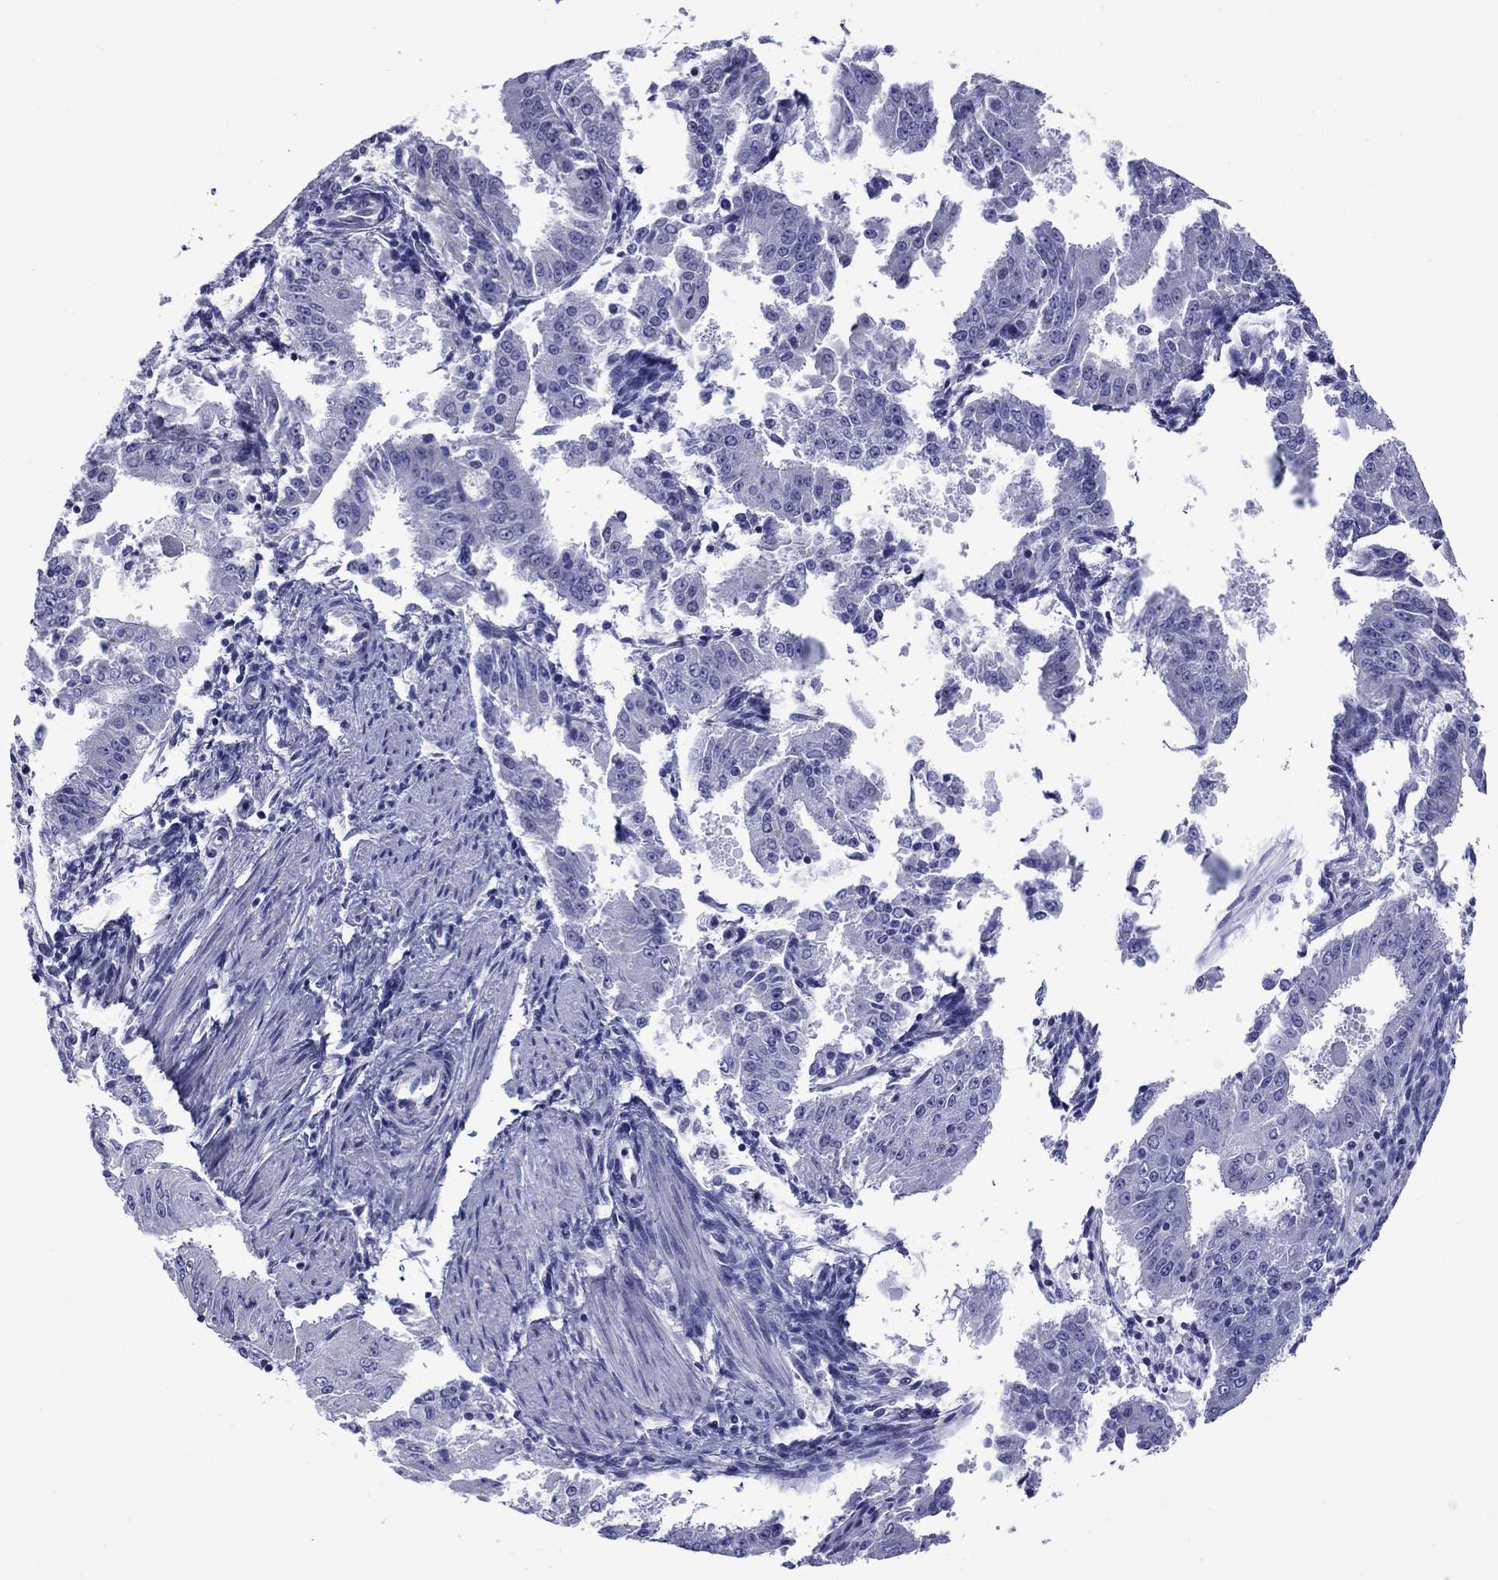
{"staining": {"intensity": "negative", "quantity": "none", "location": "none"}, "tissue": "ovarian cancer", "cell_type": "Tumor cells", "image_type": "cancer", "snomed": [{"axis": "morphology", "description": "Carcinoma, endometroid"}, {"axis": "topography", "description": "Ovary"}], "caption": "Image shows no protein staining in tumor cells of endometroid carcinoma (ovarian) tissue. (Stains: DAB (3,3'-diaminobenzidine) immunohistochemistry with hematoxylin counter stain, Microscopy: brightfield microscopy at high magnification).", "gene": "APOA2", "patient": {"sex": "female", "age": 42}}